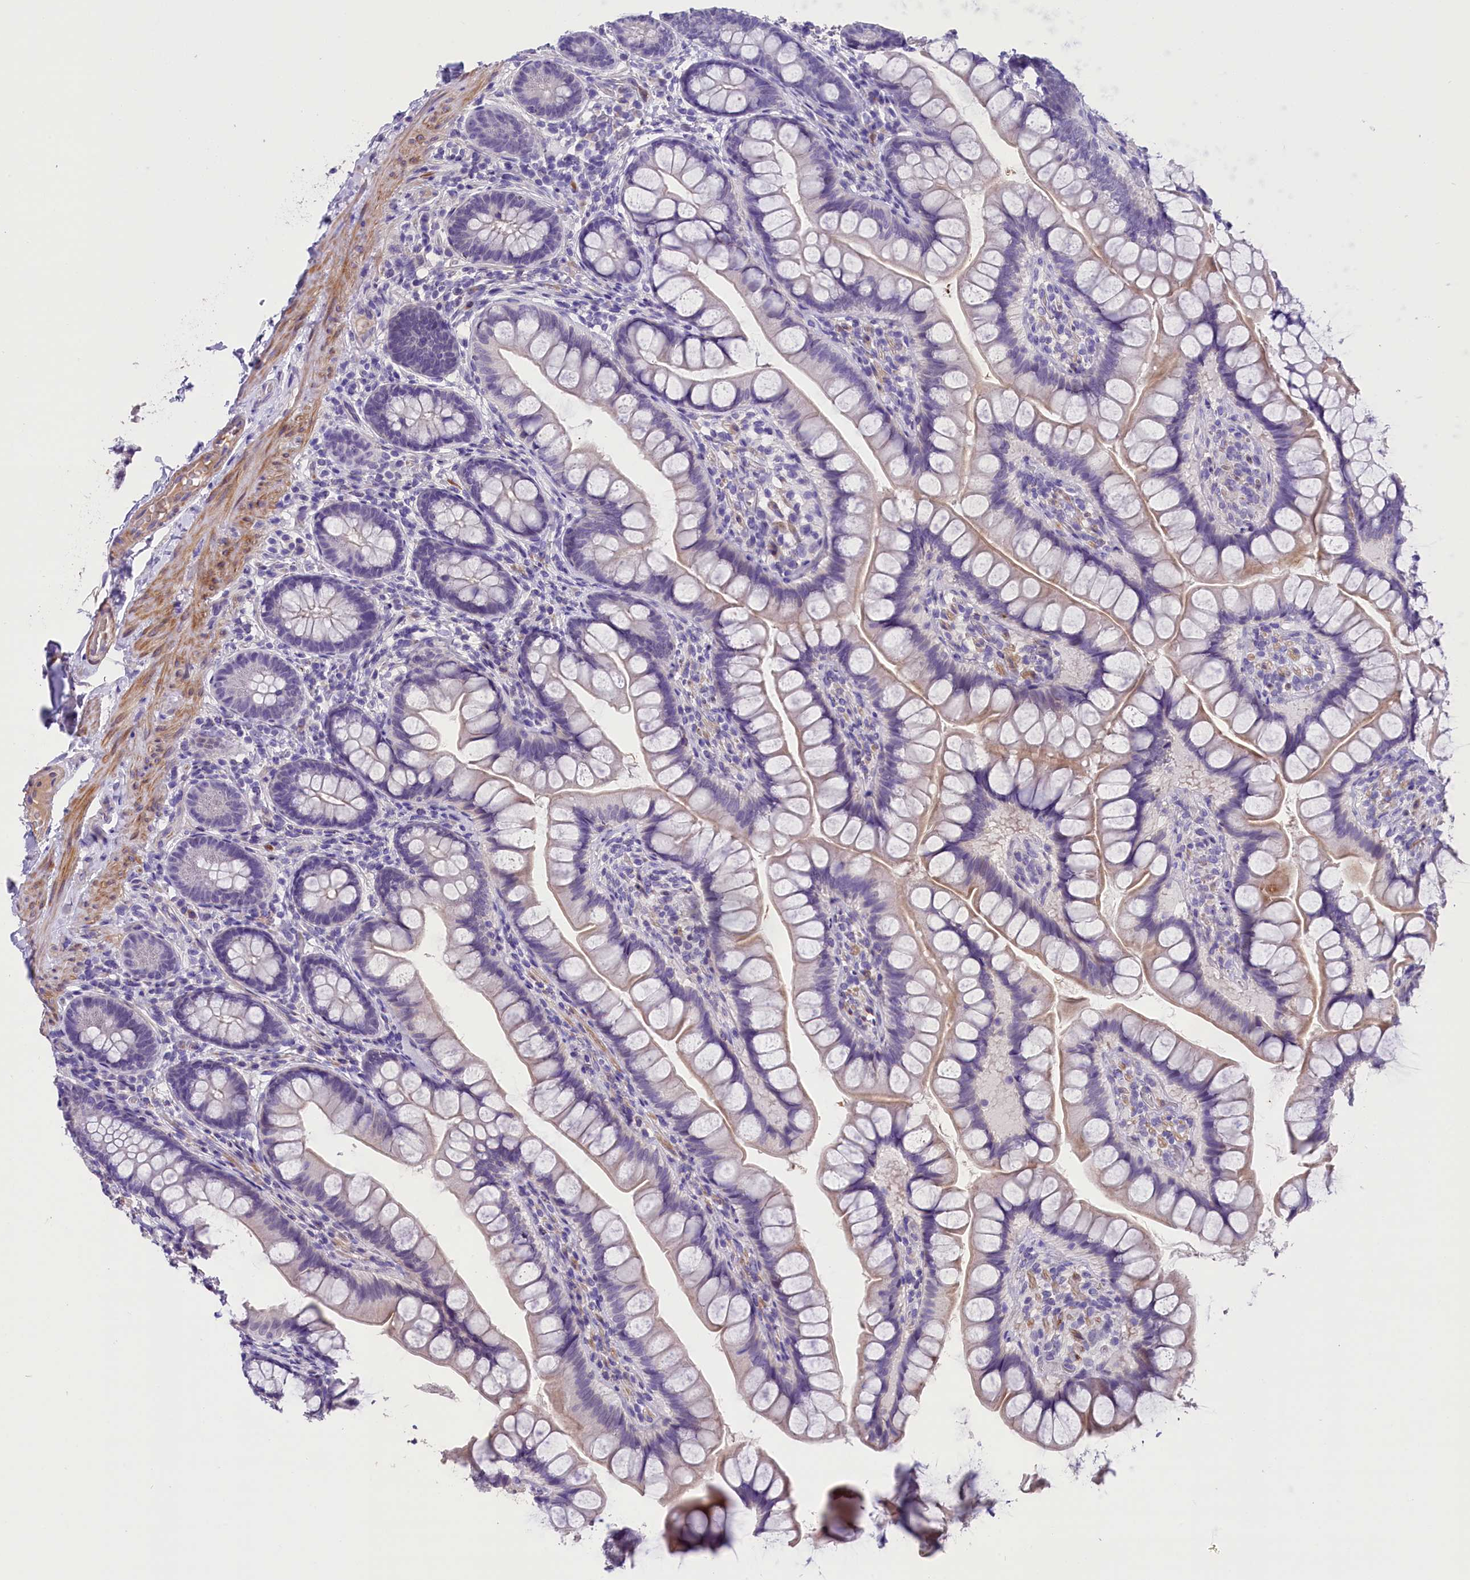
{"staining": {"intensity": "negative", "quantity": "none", "location": "none"}, "tissue": "small intestine", "cell_type": "Glandular cells", "image_type": "normal", "snomed": [{"axis": "morphology", "description": "Normal tissue, NOS"}, {"axis": "topography", "description": "Small intestine"}], "caption": "Immunohistochemistry (IHC) micrograph of benign human small intestine stained for a protein (brown), which displays no expression in glandular cells.", "gene": "MEX3B", "patient": {"sex": "male", "age": 70}}